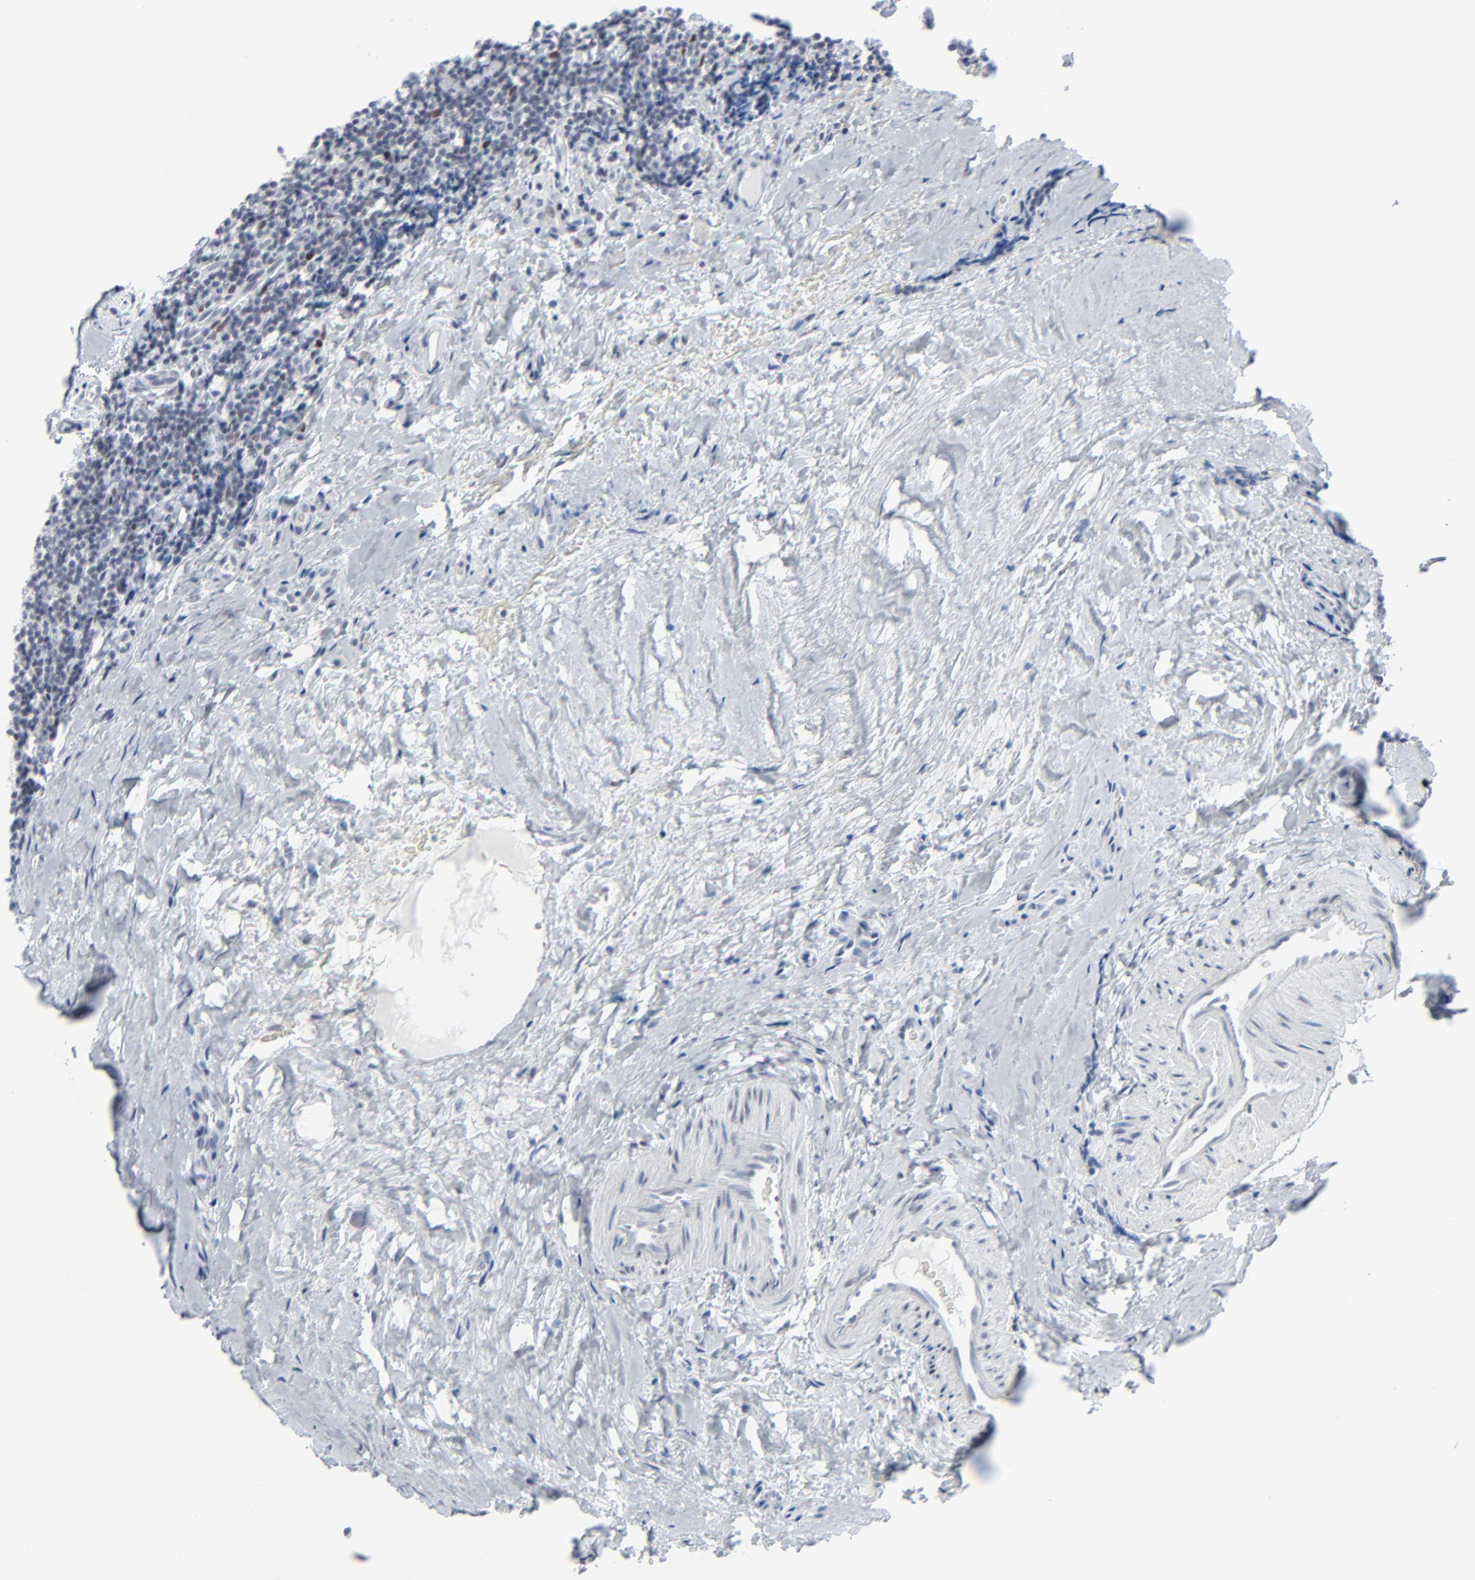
{"staining": {"intensity": "moderate", "quantity": ">75%", "location": "nuclear"}, "tissue": "tonsil", "cell_type": "Germinal center cells", "image_type": "normal", "snomed": [{"axis": "morphology", "description": "Normal tissue, NOS"}, {"axis": "topography", "description": "Tonsil"}], "caption": "This image shows normal tonsil stained with immunohistochemistry to label a protein in brown. The nuclear of germinal center cells show moderate positivity for the protein. Nuclei are counter-stained blue.", "gene": "SIRT1", "patient": {"sex": "male", "age": 31}}